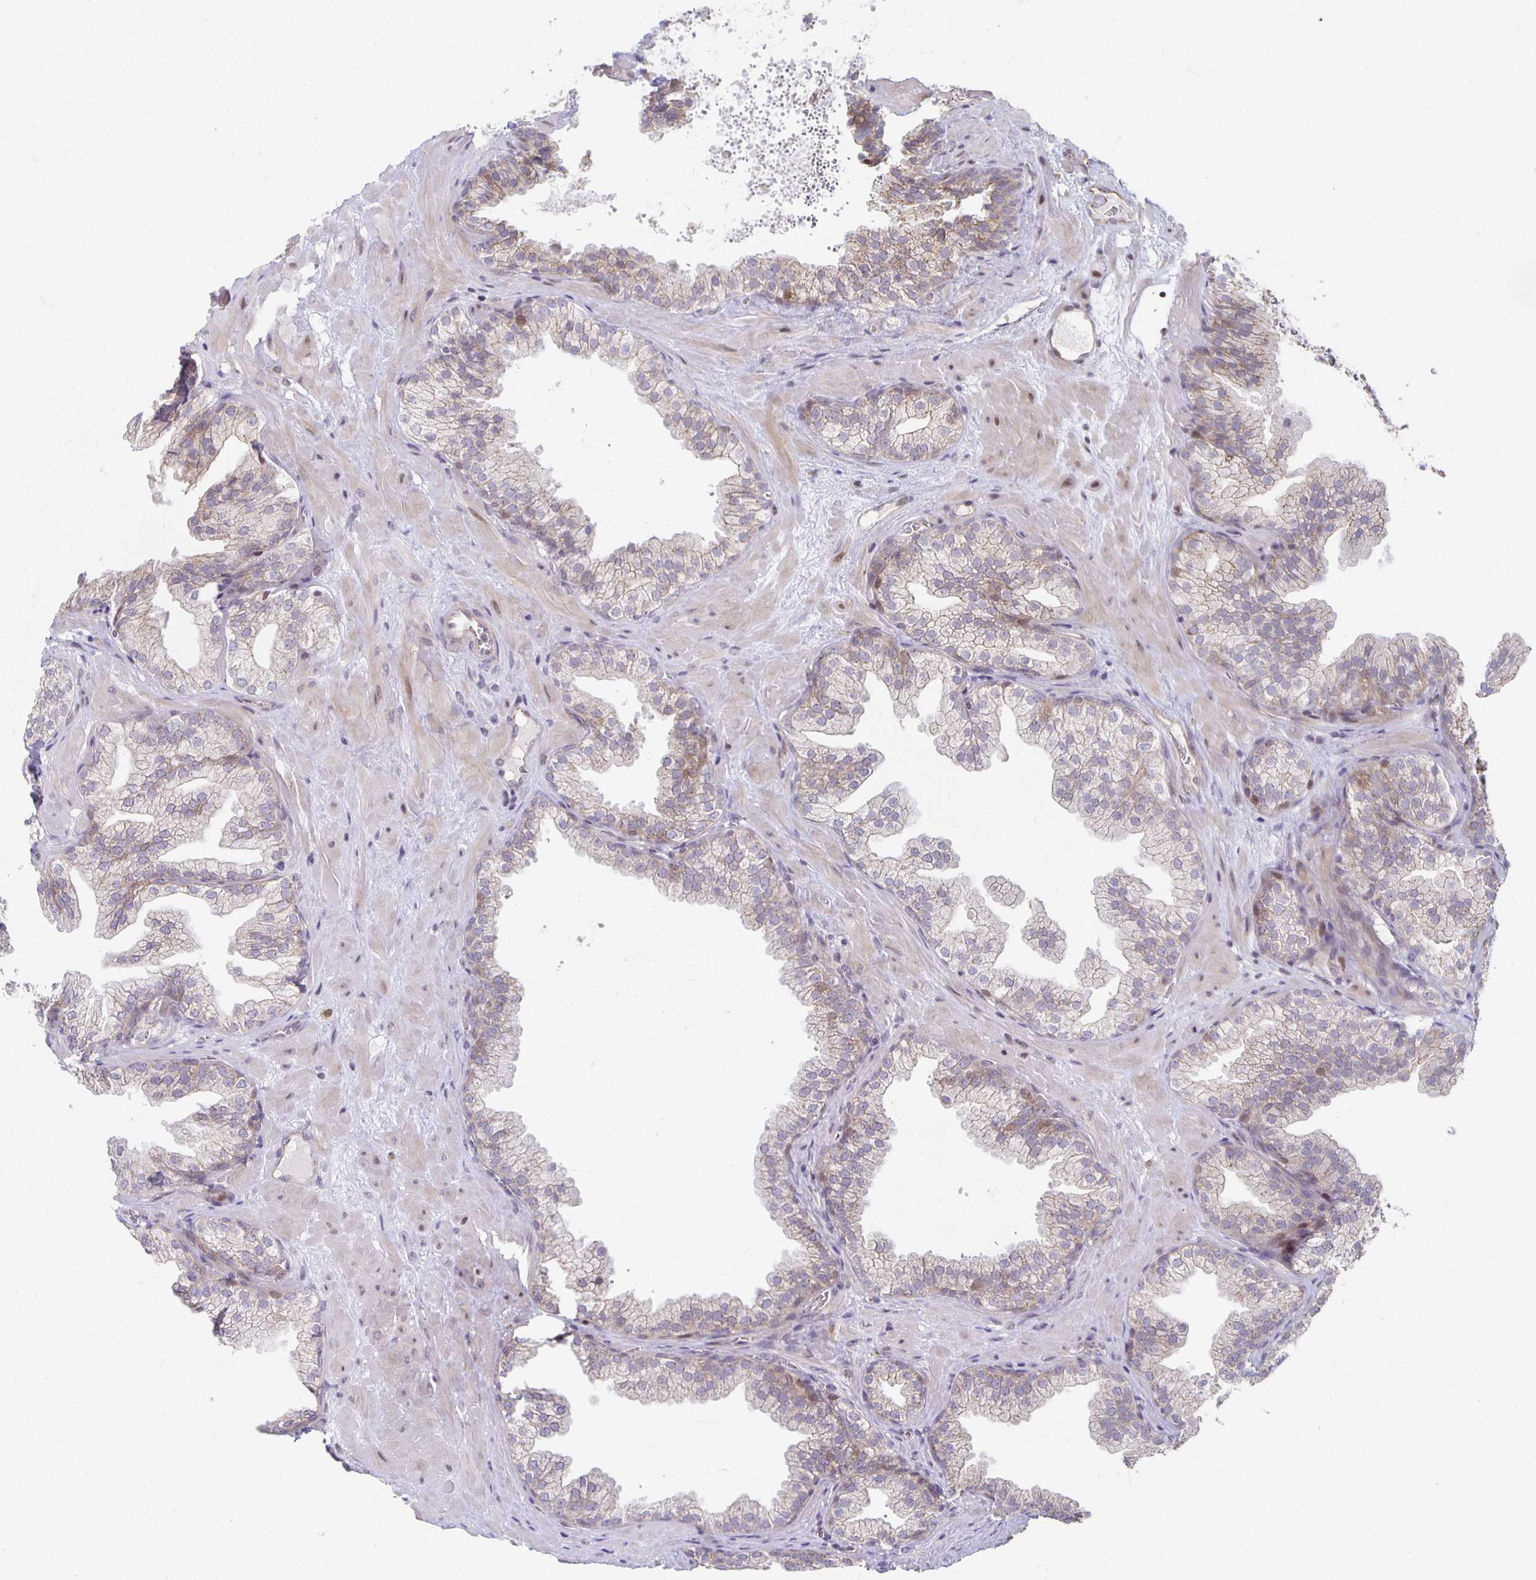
{"staining": {"intensity": "weak", "quantity": "<25%", "location": "cytoplasmic/membranous,nuclear"}, "tissue": "prostate", "cell_type": "Glandular cells", "image_type": "normal", "snomed": [{"axis": "morphology", "description": "Normal tissue, NOS"}, {"axis": "topography", "description": "Prostate"}], "caption": "IHC of normal human prostate demonstrates no positivity in glandular cells.", "gene": "HCFC1R1", "patient": {"sex": "male", "age": 37}}